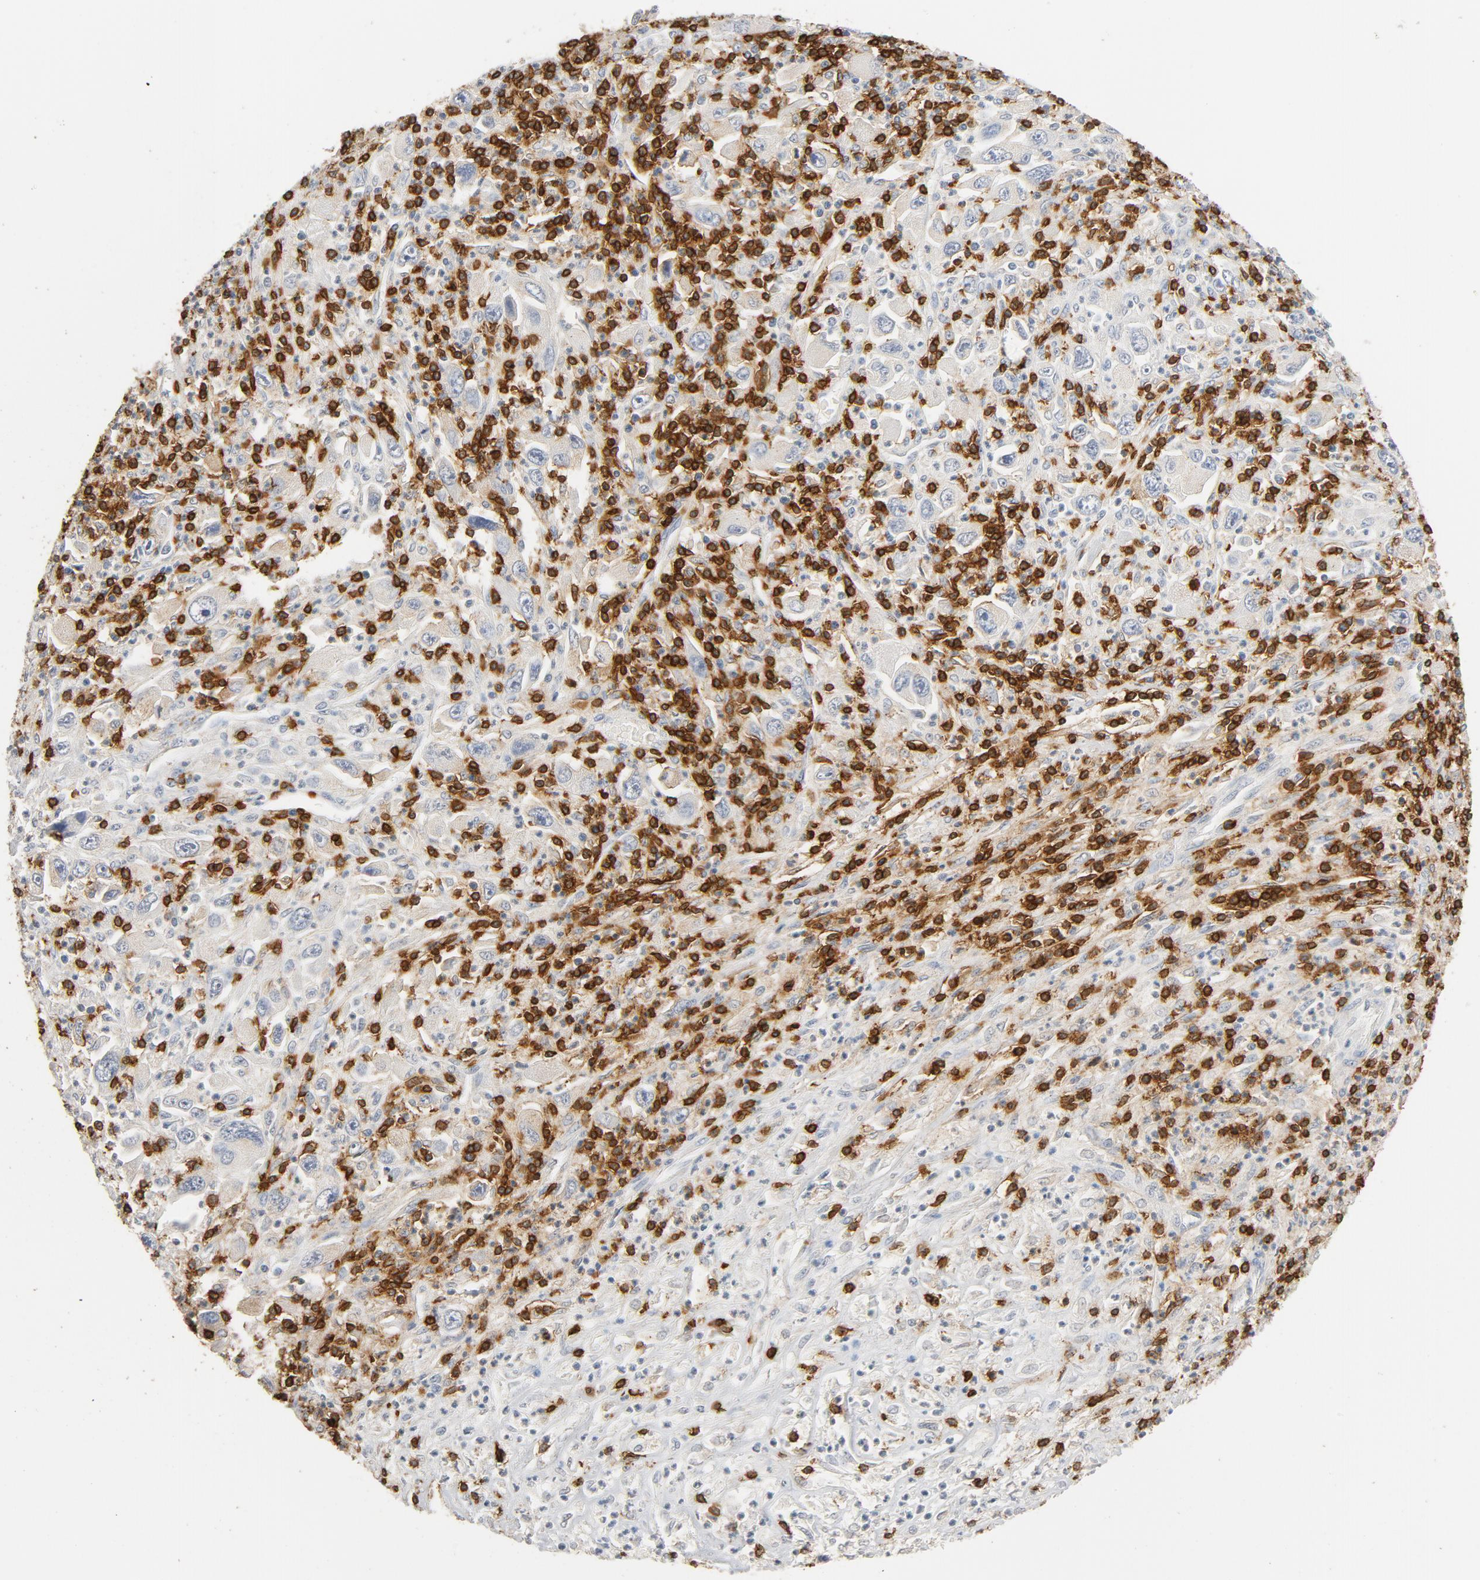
{"staining": {"intensity": "negative", "quantity": "none", "location": "none"}, "tissue": "melanoma", "cell_type": "Tumor cells", "image_type": "cancer", "snomed": [{"axis": "morphology", "description": "Malignant melanoma, Metastatic site"}, {"axis": "topography", "description": "Skin"}], "caption": "Protein analysis of melanoma exhibits no significant expression in tumor cells.", "gene": "CD247", "patient": {"sex": "female", "age": 56}}